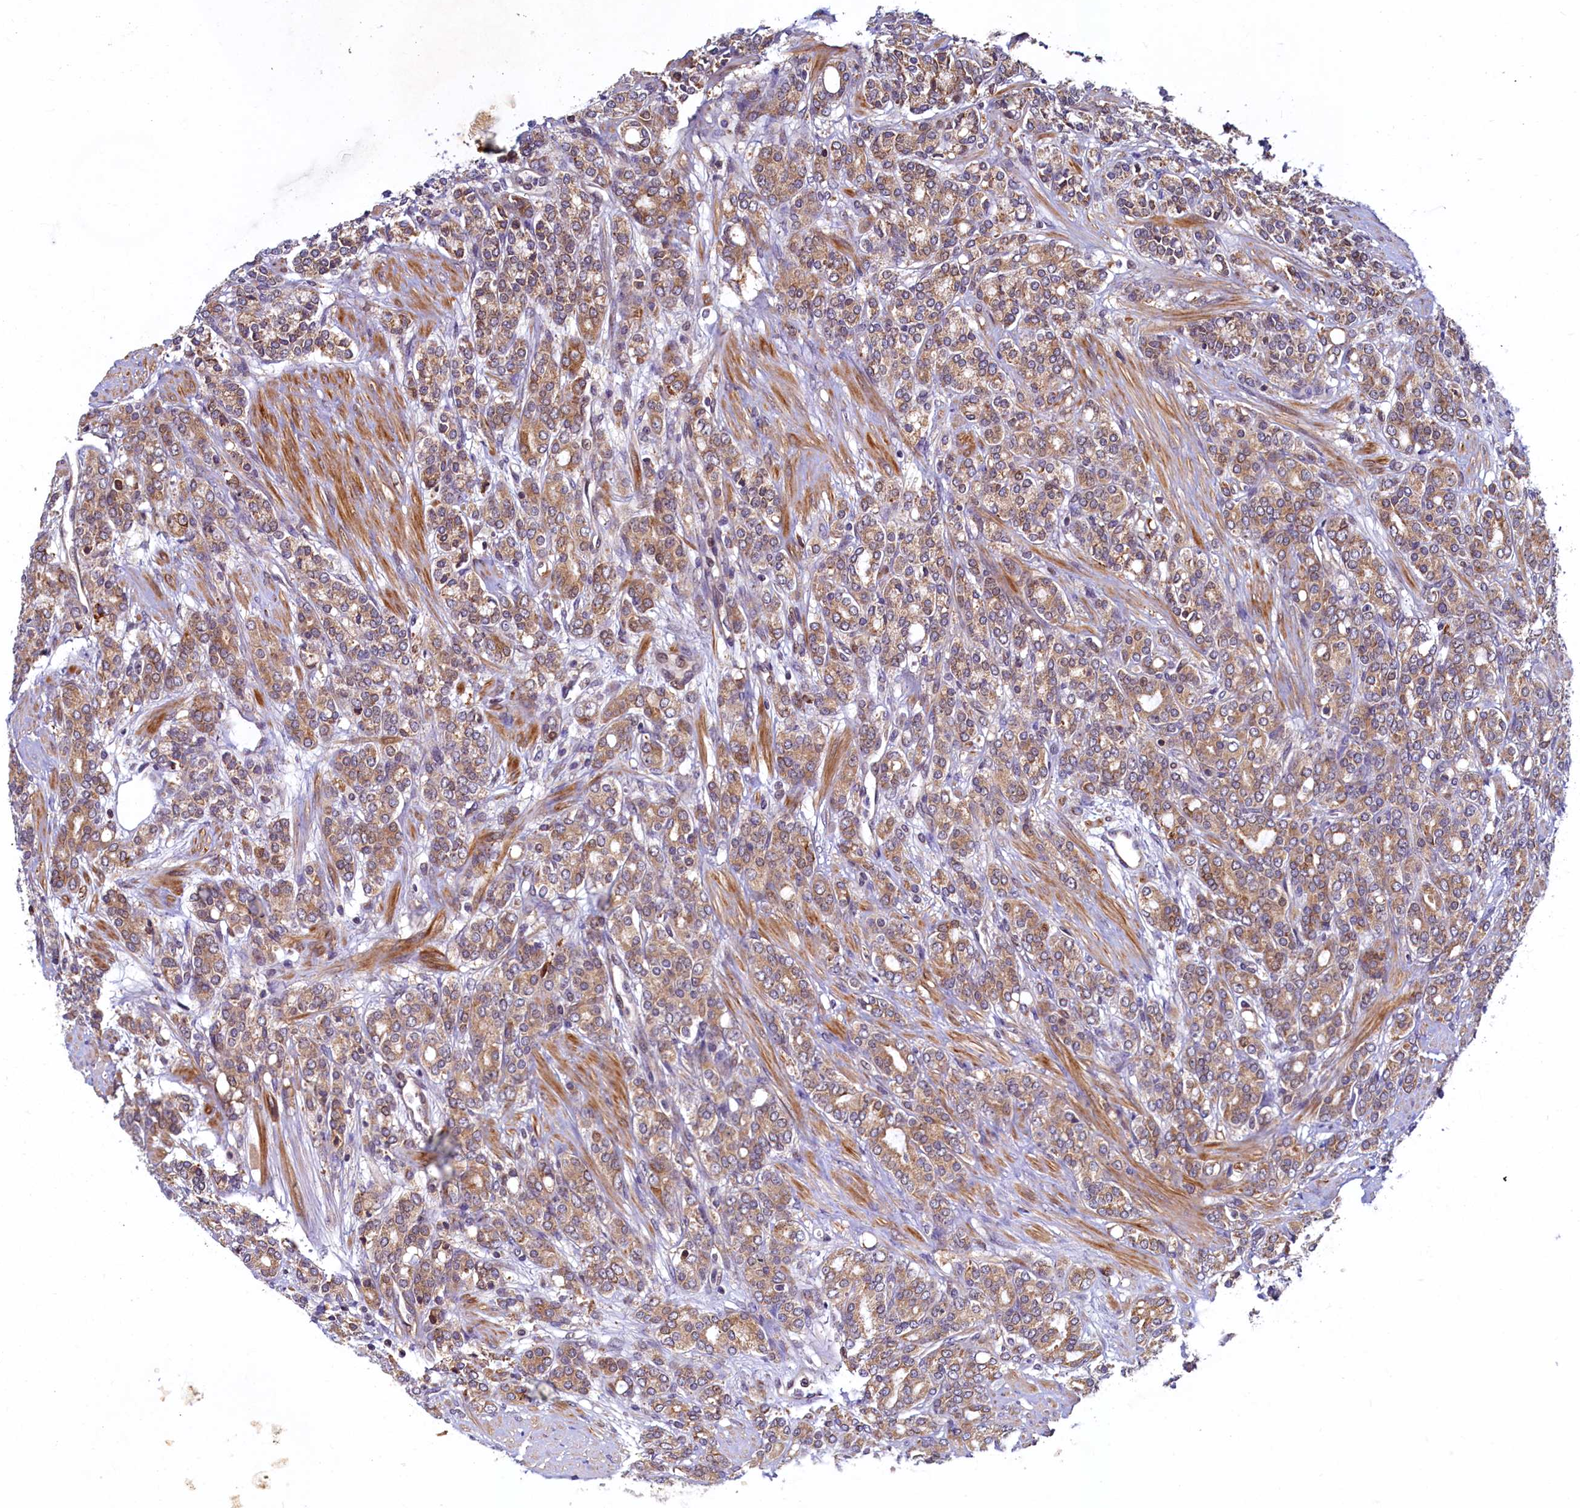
{"staining": {"intensity": "moderate", "quantity": ">75%", "location": "cytoplasmic/membranous"}, "tissue": "prostate cancer", "cell_type": "Tumor cells", "image_type": "cancer", "snomed": [{"axis": "morphology", "description": "Adenocarcinoma, High grade"}, {"axis": "topography", "description": "Prostate"}], "caption": "Human prostate cancer (high-grade adenocarcinoma) stained with a protein marker shows moderate staining in tumor cells.", "gene": "SLC16A14", "patient": {"sex": "male", "age": 62}}